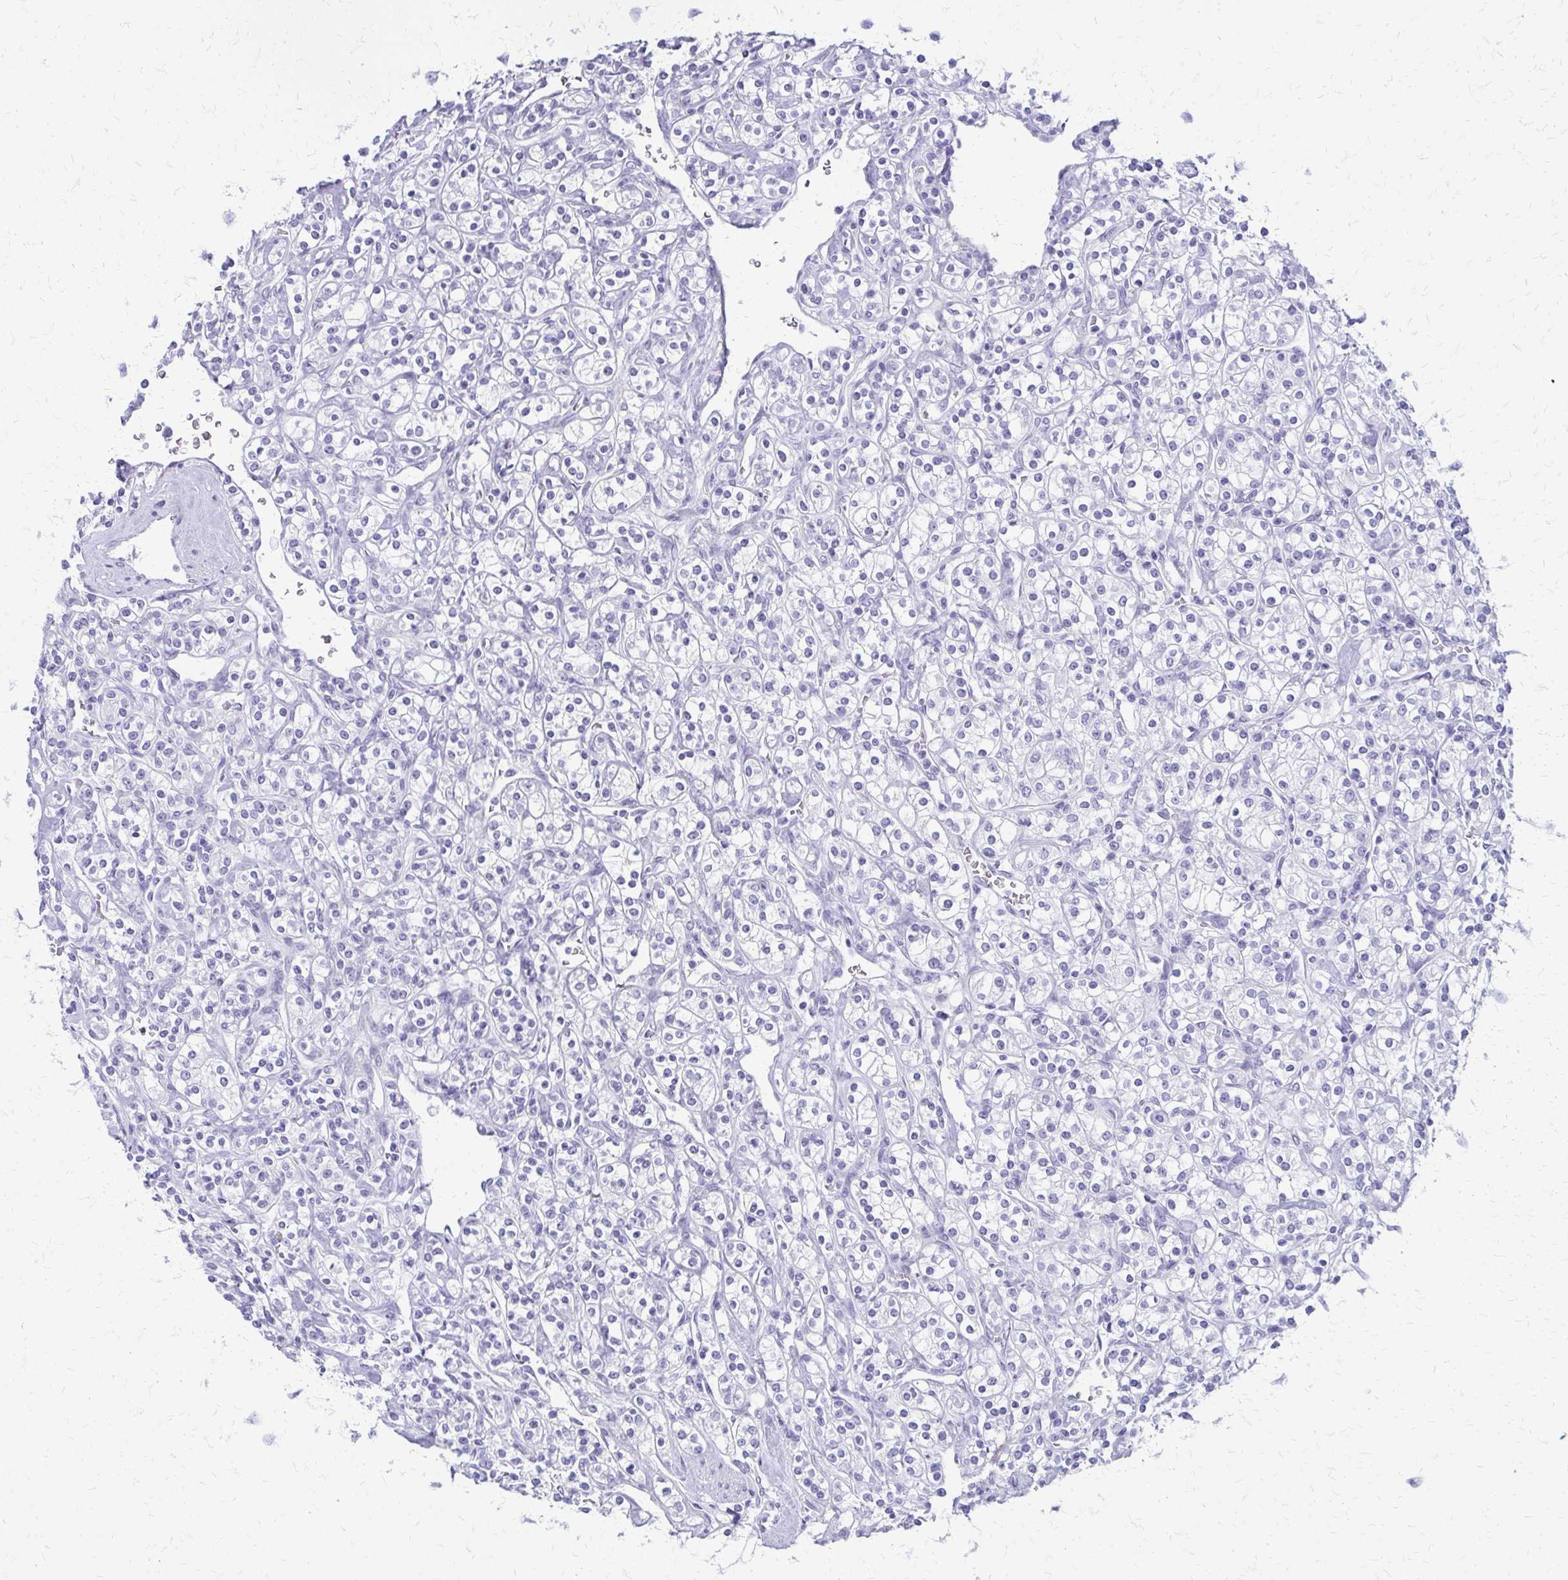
{"staining": {"intensity": "negative", "quantity": "none", "location": "none"}, "tissue": "renal cancer", "cell_type": "Tumor cells", "image_type": "cancer", "snomed": [{"axis": "morphology", "description": "Adenocarcinoma, NOS"}, {"axis": "topography", "description": "Kidney"}], "caption": "Tumor cells are negative for protein expression in human renal cancer (adenocarcinoma). (Immunohistochemistry (ihc), brightfield microscopy, high magnification).", "gene": "FAM162B", "patient": {"sex": "male", "age": 77}}